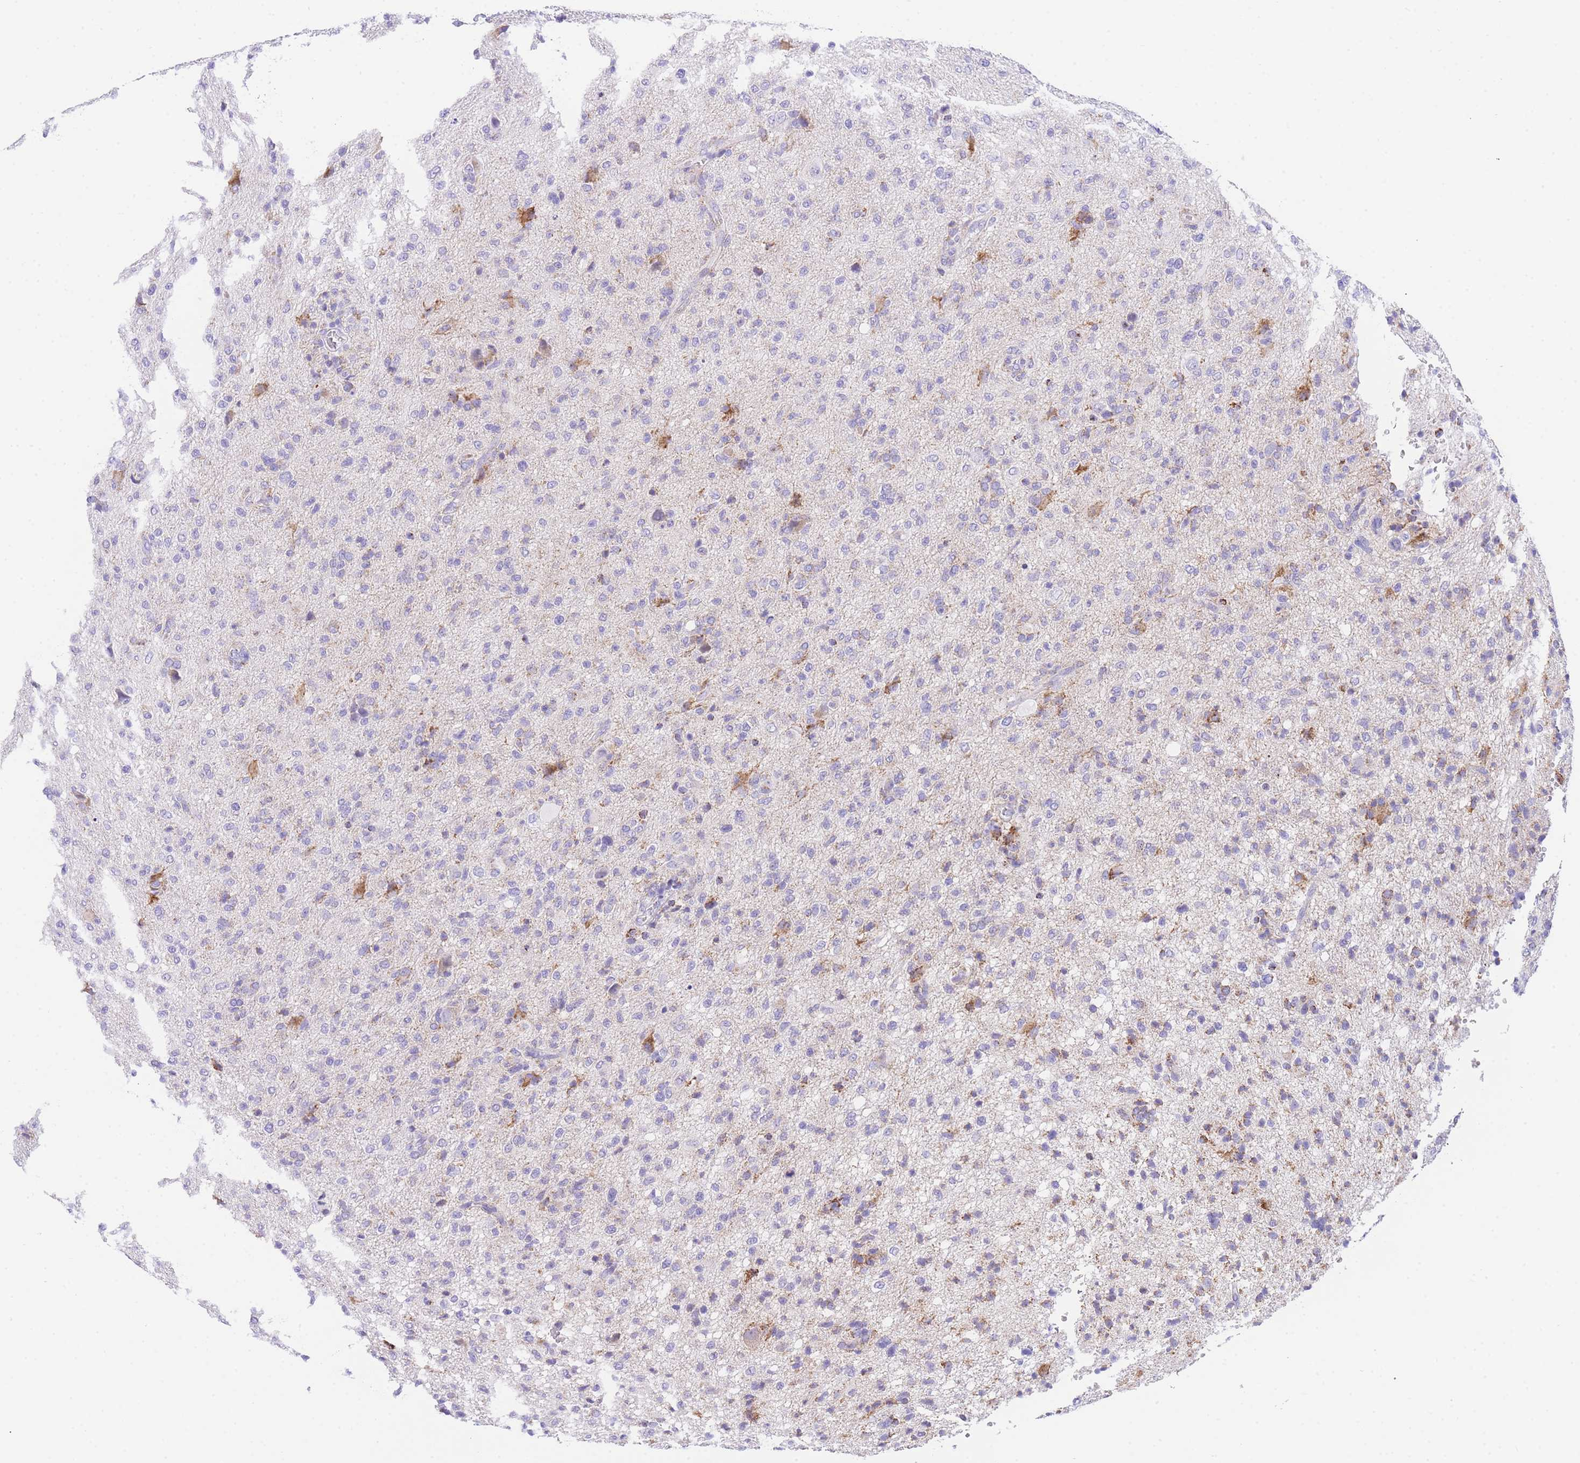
{"staining": {"intensity": "negative", "quantity": "none", "location": "none"}, "tissue": "glioma", "cell_type": "Tumor cells", "image_type": "cancer", "snomed": [{"axis": "morphology", "description": "Glioma, malignant, High grade"}, {"axis": "topography", "description": "Brain"}], "caption": "There is no significant positivity in tumor cells of glioma.", "gene": "NKD2", "patient": {"sex": "female", "age": 57}}